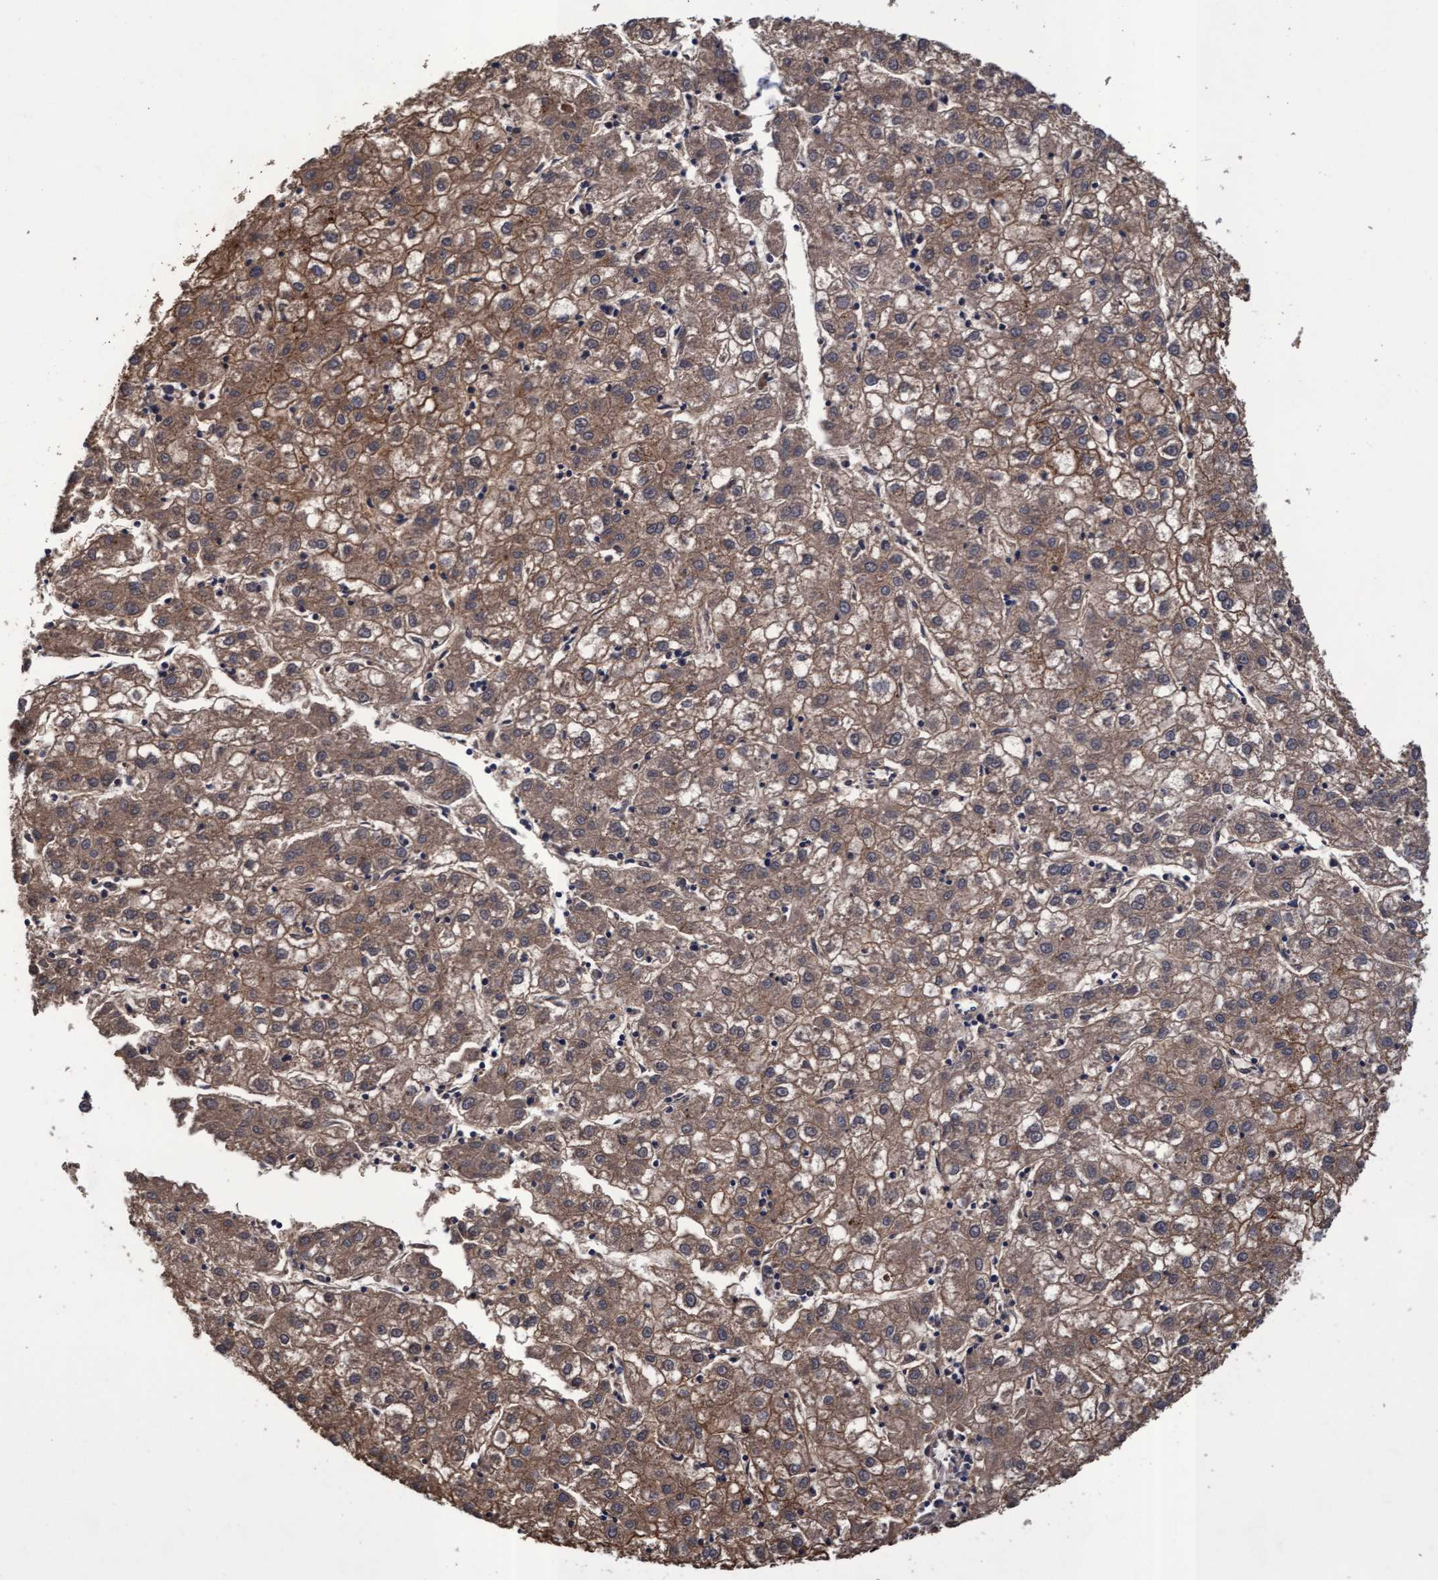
{"staining": {"intensity": "weak", "quantity": ">75%", "location": "cytoplasmic/membranous"}, "tissue": "liver cancer", "cell_type": "Tumor cells", "image_type": "cancer", "snomed": [{"axis": "morphology", "description": "Carcinoma, Hepatocellular, NOS"}, {"axis": "topography", "description": "Liver"}], "caption": "Brown immunohistochemical staining in human liver cancer (hepatocellular carcinoma) exhibits weak cytoplasmic/membranous expression in approximately >75% of tumor cells.", "gene": "CPQ", "patient": {"sex": "male", "age": 72}}